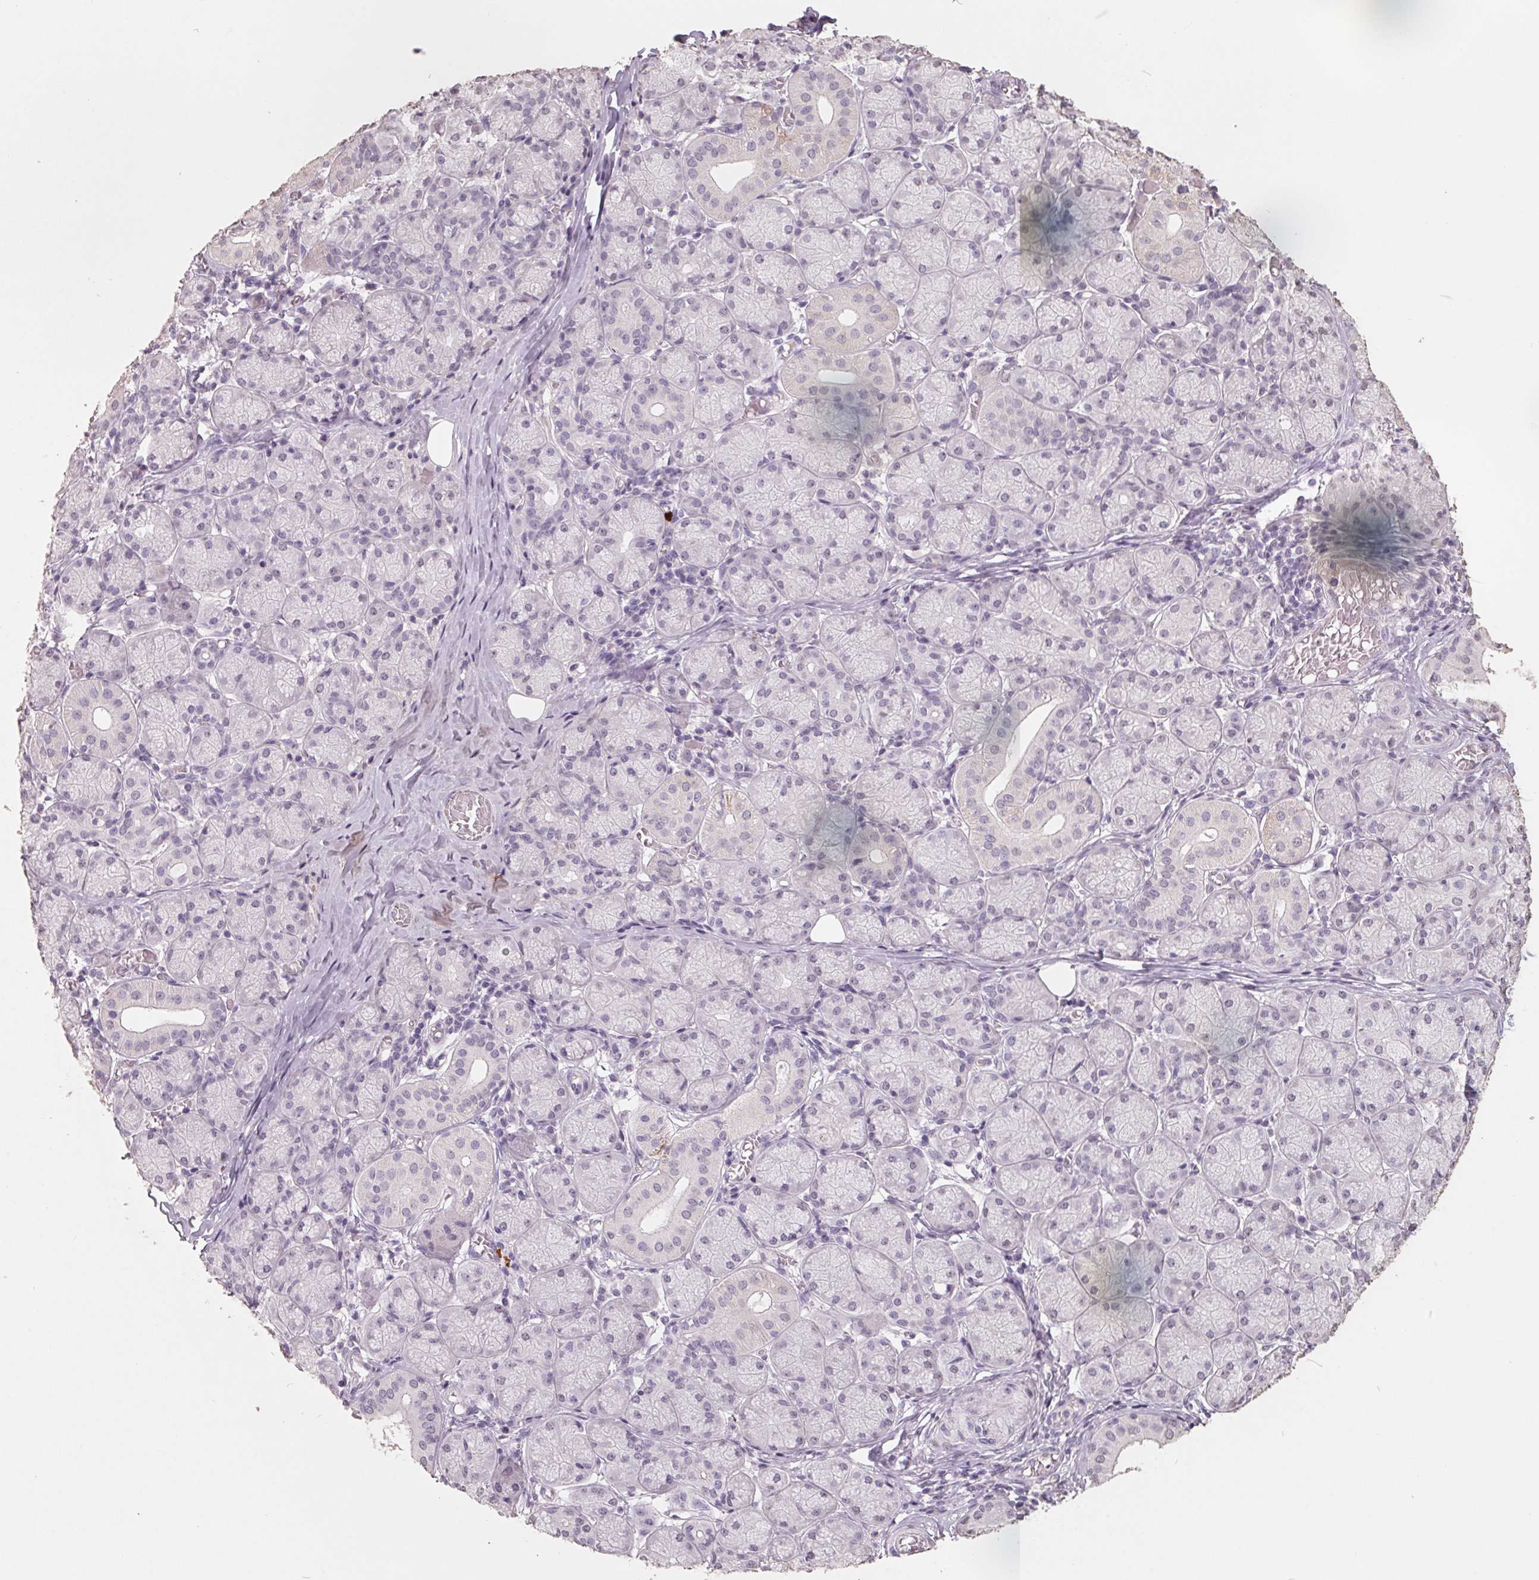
{"staining": {"intensity": "moderate", "quantity": "<25%", "location": "cytoplasmic/membranous"}, "tissue": "salivary gland", "cell_type": "Glandular cells", "image_type": "normal", "snomed": [{"axis": "morphology", "description": "Normal tissue, NOS"}, {"axis": "topography", "description": "Salivary gland"}, {"axis": "topography", "description": "Peripheral nerve tissue"}], "caption": "Salivary gland stained with DAB immunohistochemistry (IHC) displays low levels of moderate cytoplasmic/membranous staining in approximately <25% of glandular cells.", "gene": "FTCD", "patient": {"sex": "female", "age": 24}}